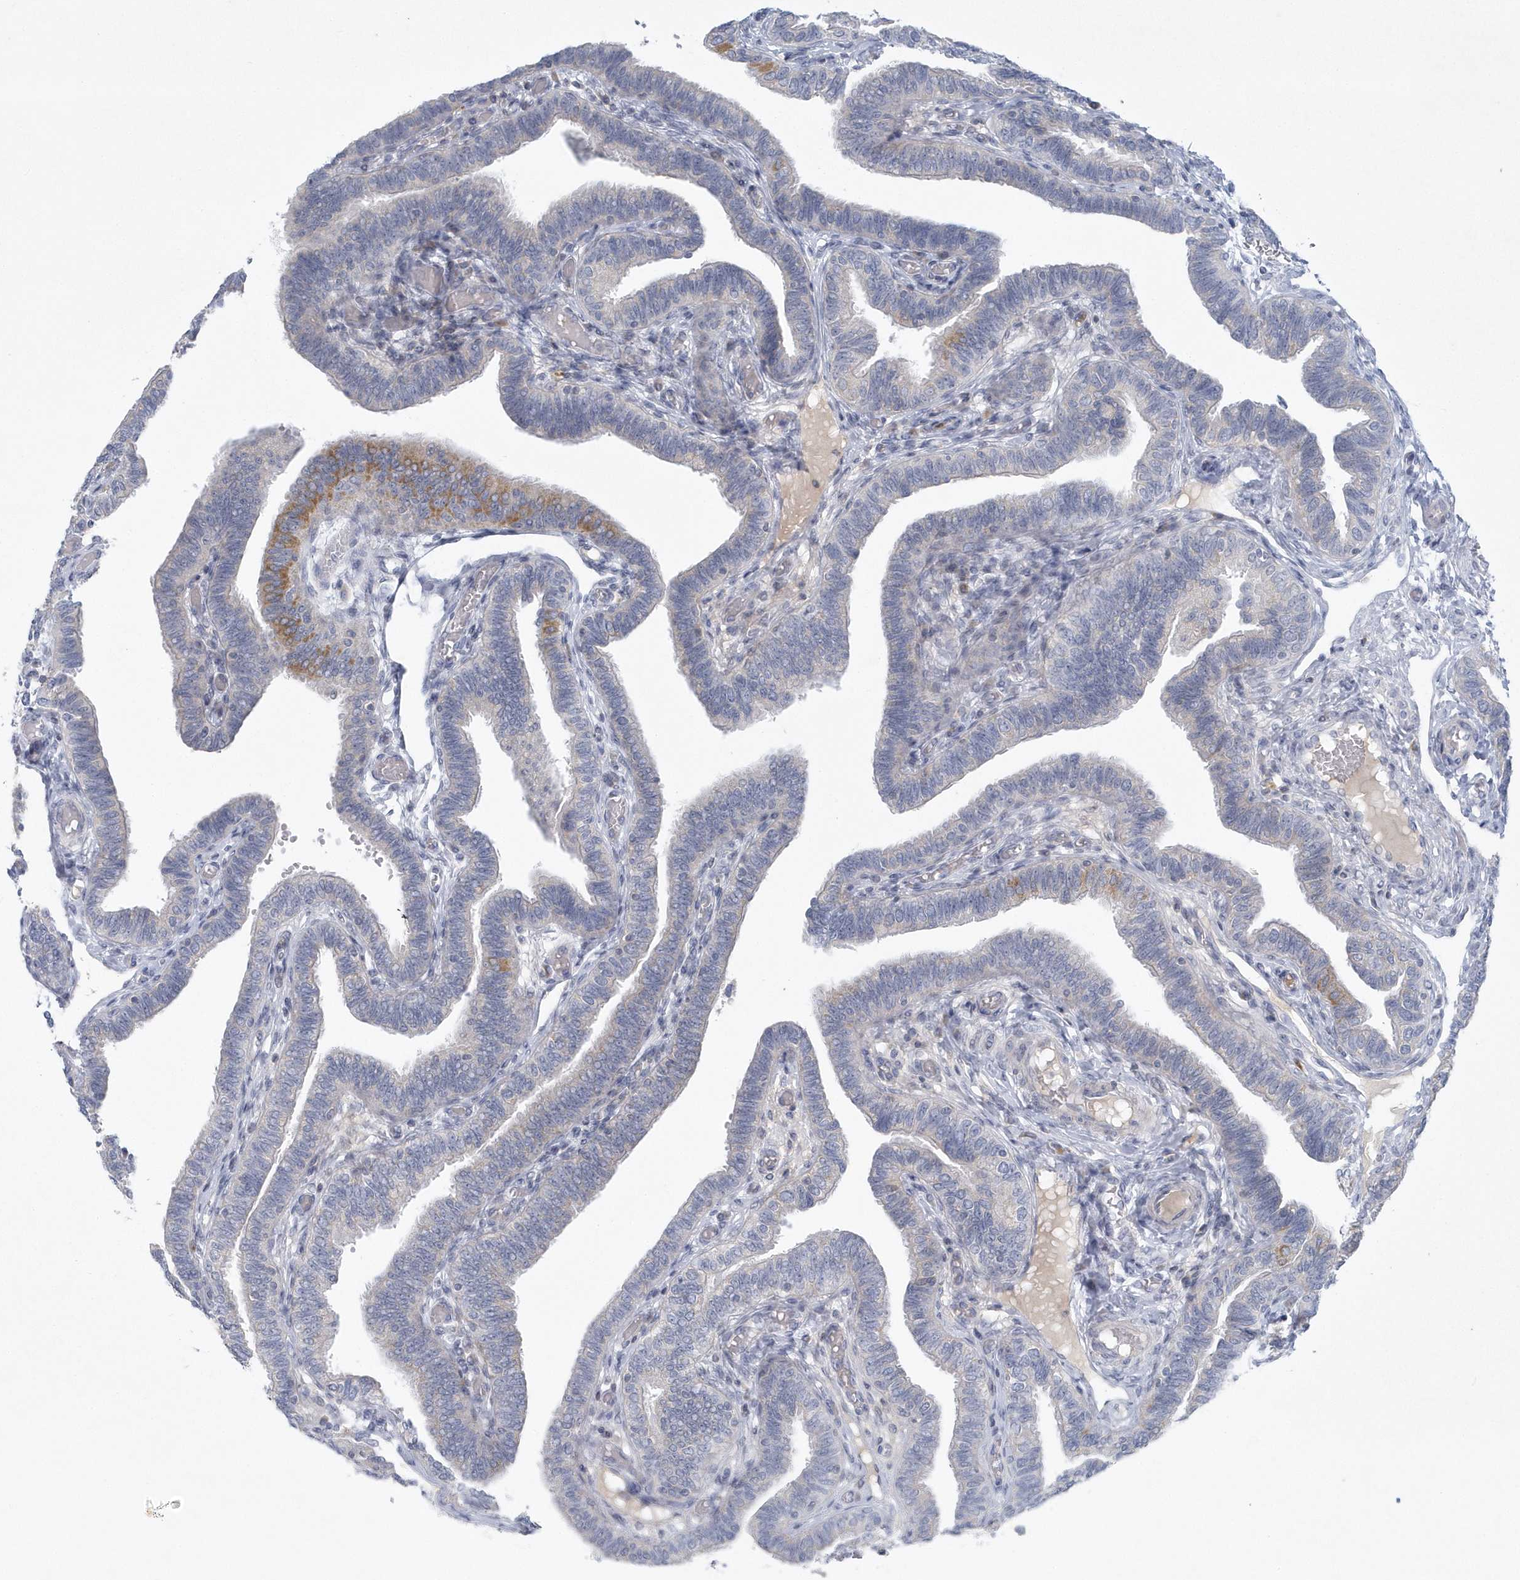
{"staining": {"intensity": "moderate", "quantity": "<25%", "location": "cytoplasmic/membranous"}, "tissue": "fallopian tube", "cell_type": "Glandular cells", "image_type": "normal", "snomed": [{"axis": "morphology", "description": "Normal tissue, NOS"}, {"axis": "topography", "description": "Fallopian tube"}], "caption": "A low amount of moderate cytoplasmic/membranous positivity is present in about <25% of glandular cells in benign fallopian tube.", "gene": "NIPAL1", "patient": {"sex": "female", "age": 39}}